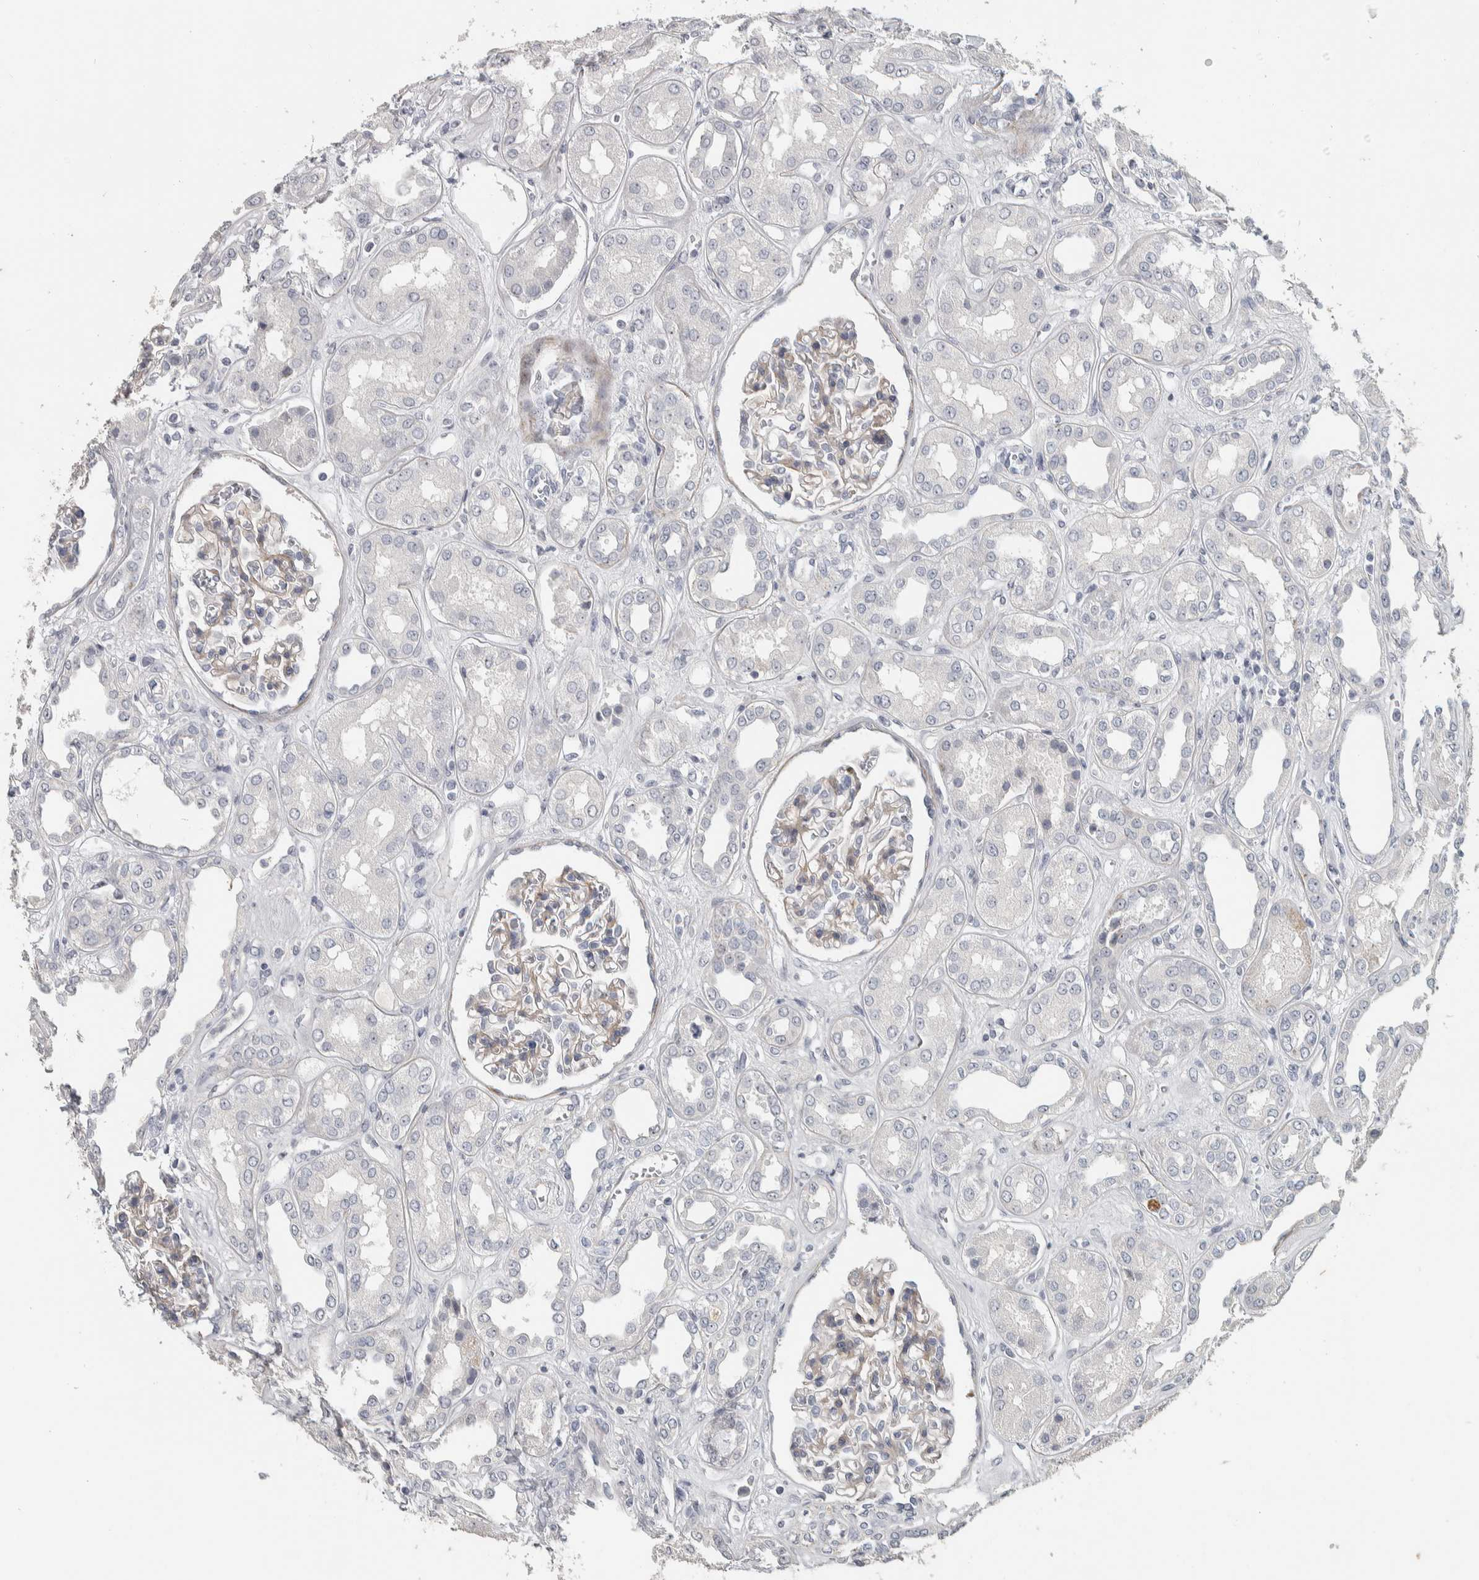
{"staining": {"intensity": "weak", "quantity": "<25%", "location": "cytoplasmic/membranous"}, "tissue": "kidney", "cell_type": "Cells in glomeruli", "image_type": "normal", "snomed": [{"axis": "morphology", "description": "Normal tissue, NOS"}, {"axis": "topography", "description": "Kidney"}], "caption": "The histopathology image shows no staining of cells in glomeruli in normal kidney.", "gene": "DCAF10", "patient": {"sex": "male", "age": 59}}